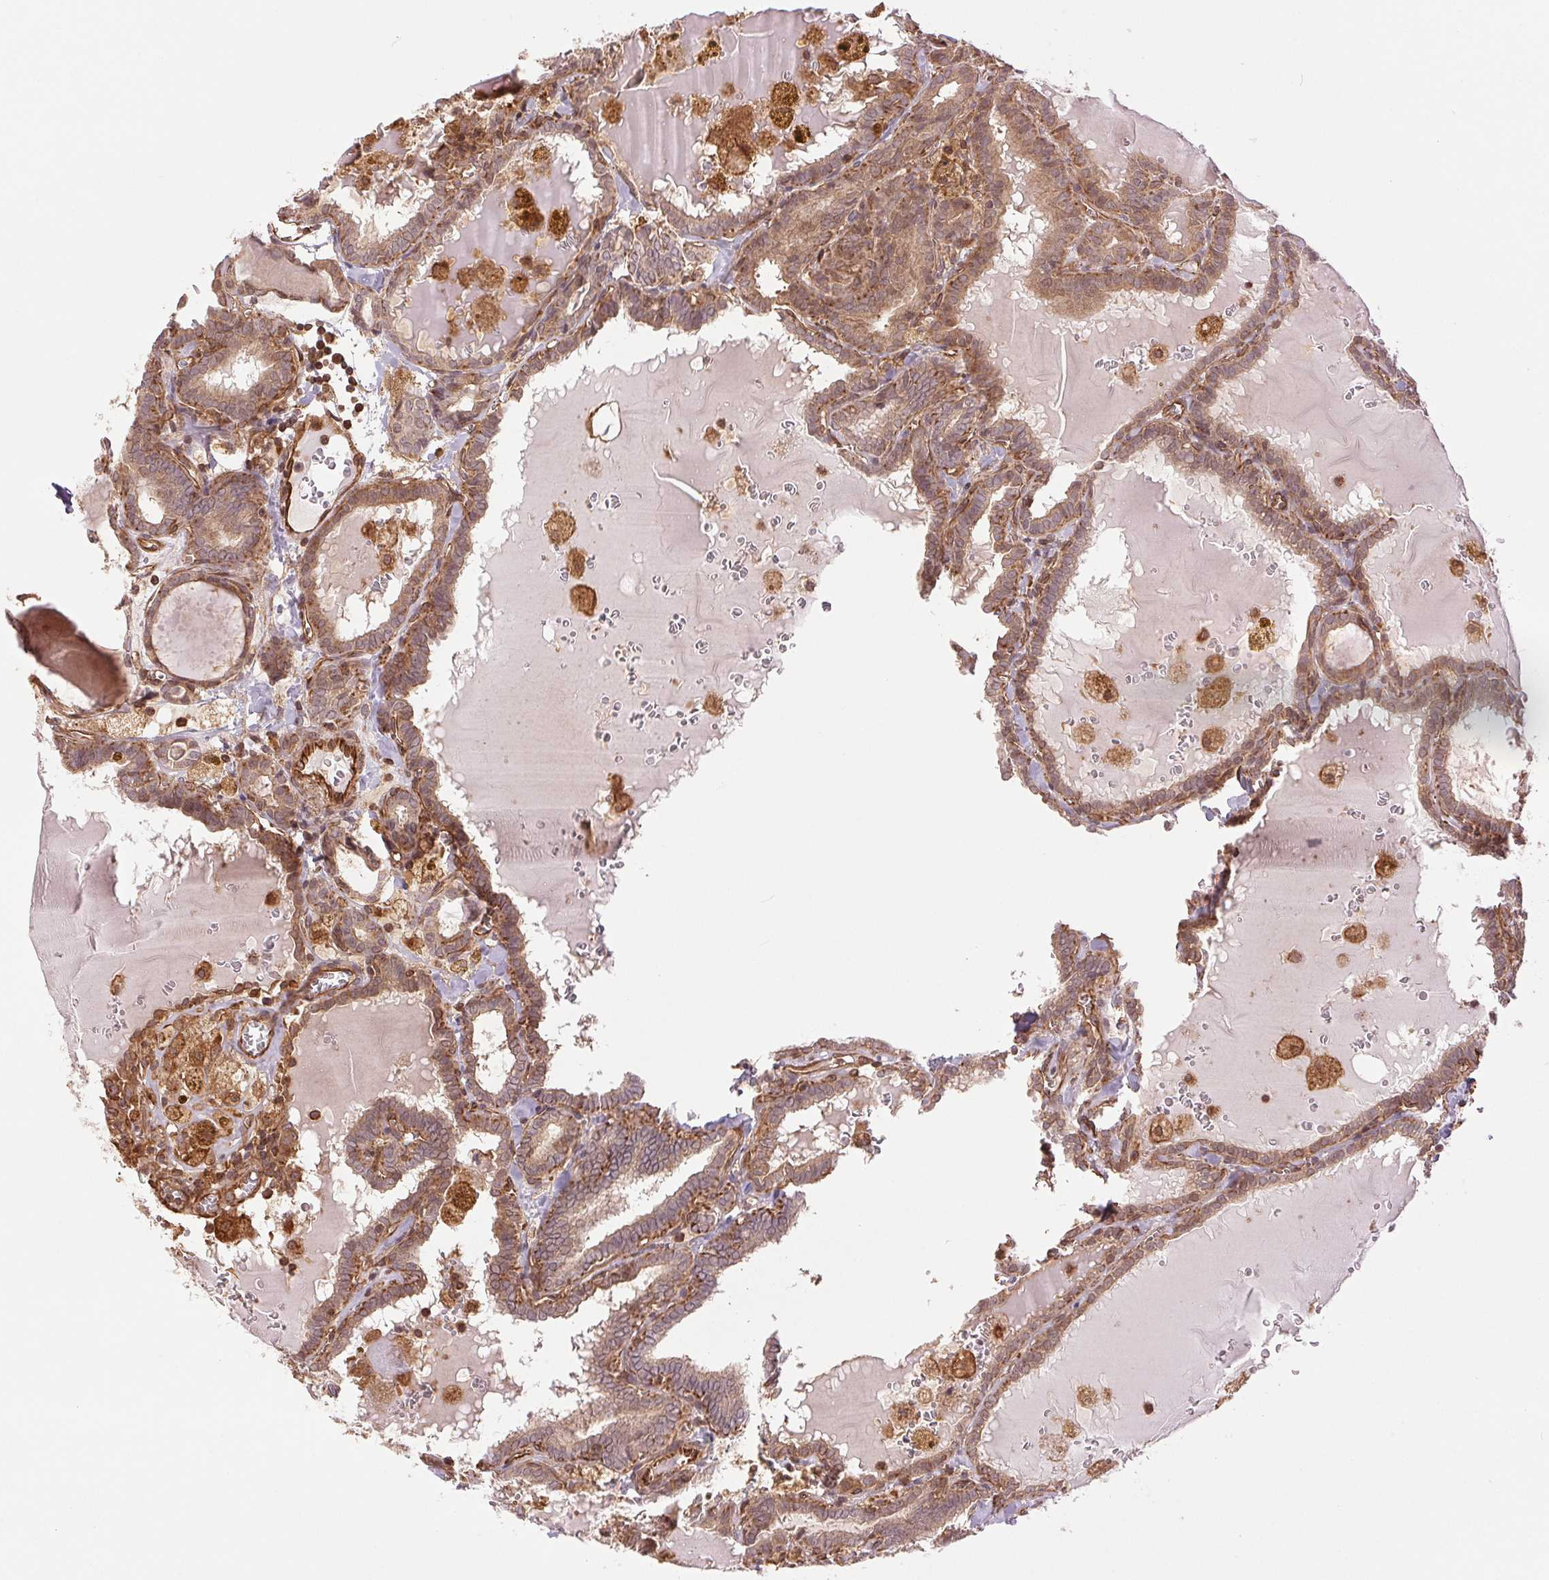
{"staining": {"intensity": "moderate", "quantity": ">75%", "location": "cytoplasmic/membranous"}, "tissue": "thyroid cancer", "cell_type": "Tumor cells", "image_type": "cancer", "snomed": [{"axis": "morphology", "description": "Papillary adenocarcinoma, NOS"}, {"axis": "topography", "description": "Thyroid gland"}], "caption": "Protein staining demonstrates moderate cytoplasmic/membranous positivity in approximately >75% of tumor cells in thyroid papillary adenocarcinoma.", "gene": "STARD7", "patient": {"sex": "female", "age": 39}}